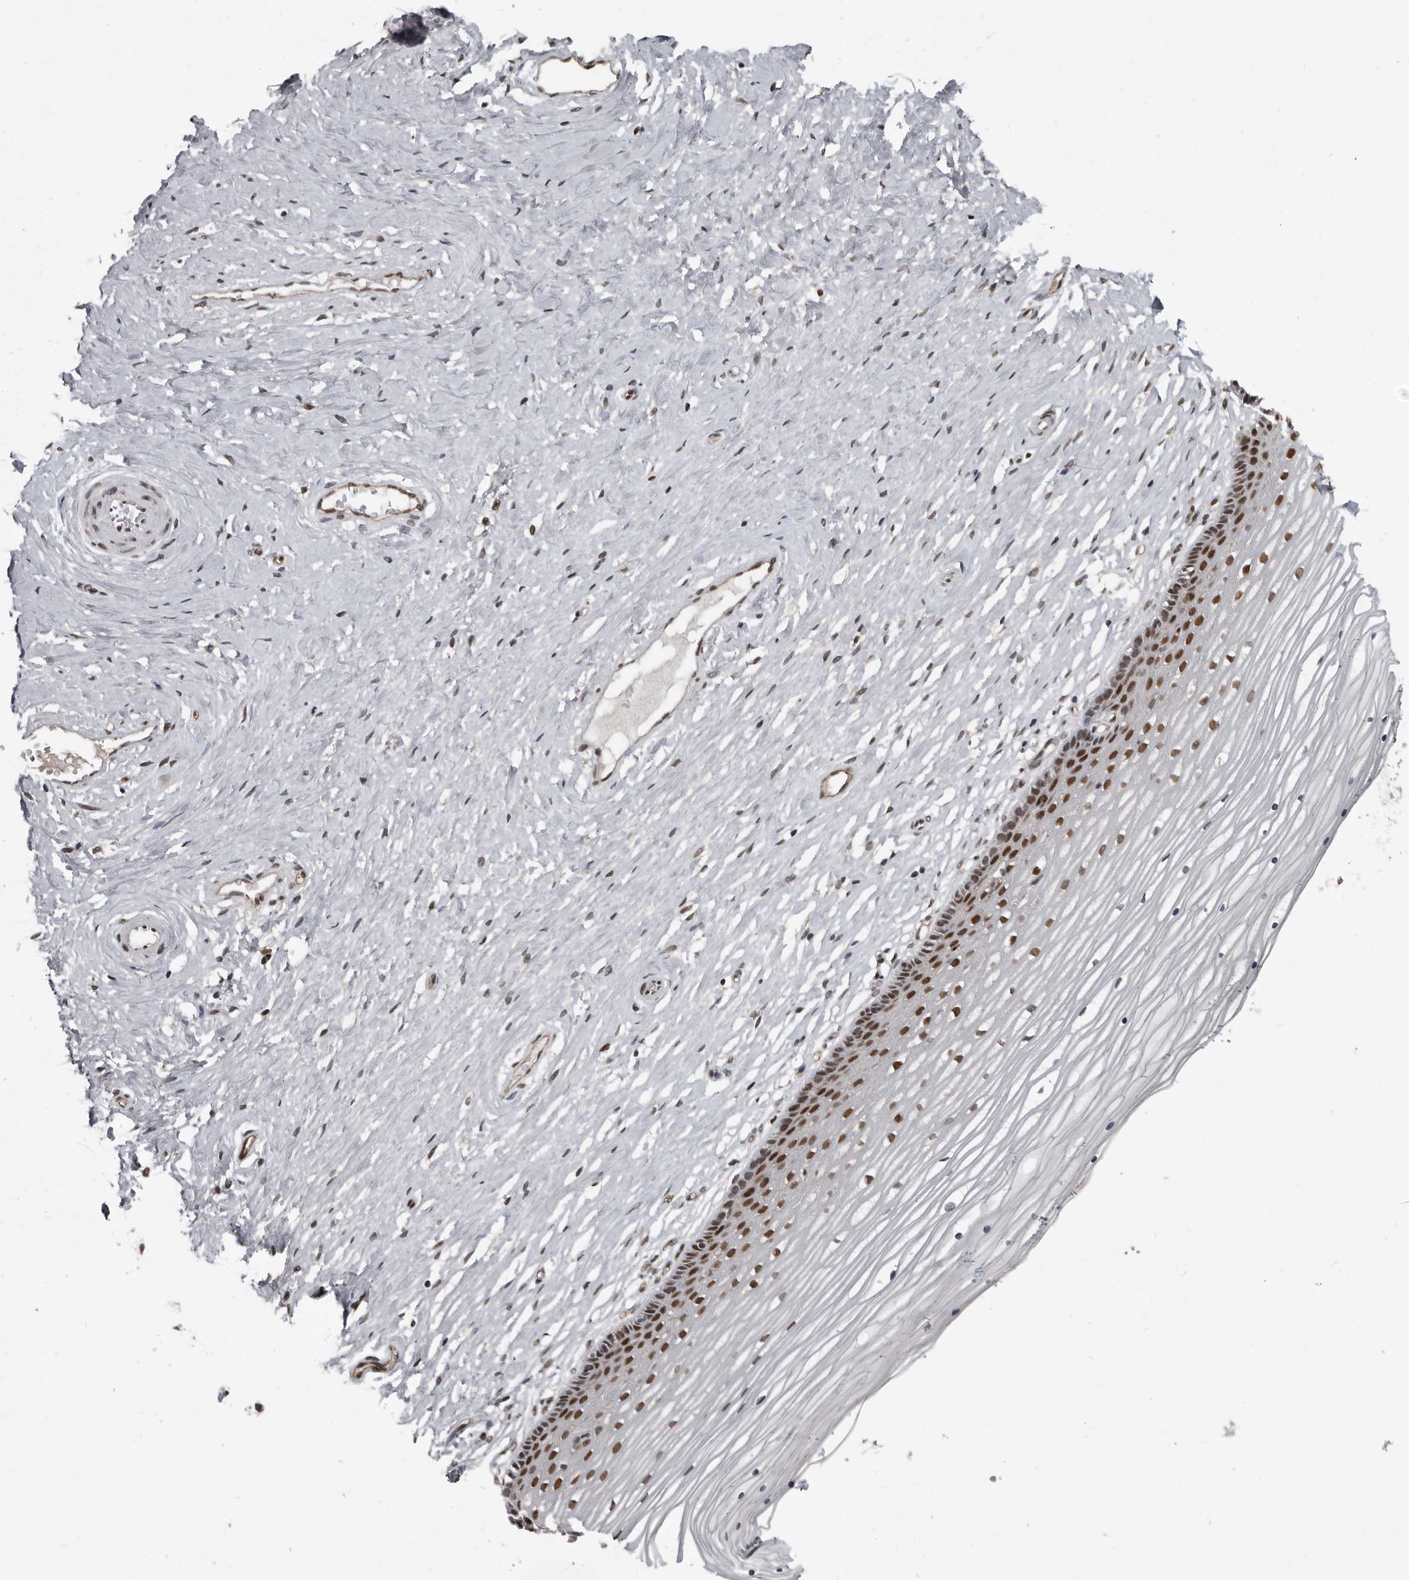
{"staining": {"intensity": "strong", "quantity": ">75%", "location": "nuclear"}, "tissue": "vagina", "cell_type": "Squamous epithelial cells", "image_type": "normal", "snomed": [{"axis": "morphology", "description": "Normal tissue, NOS"}, {"axis": "topography", "description": "Vagina"}, {"axis": "topography", "description": "Cervix"}], "caption": "A high-resolution micrograph shows immunohistochemistry staining of normal vagina, which demonstrates strong nuclear positivity in approximately >75% of squamous epithelial cells. The protein of interest is shown in brown color, while the nuclei are stained blue.", "gene": "CHD1L", "patient": {"sex": "female", "age": 40}}